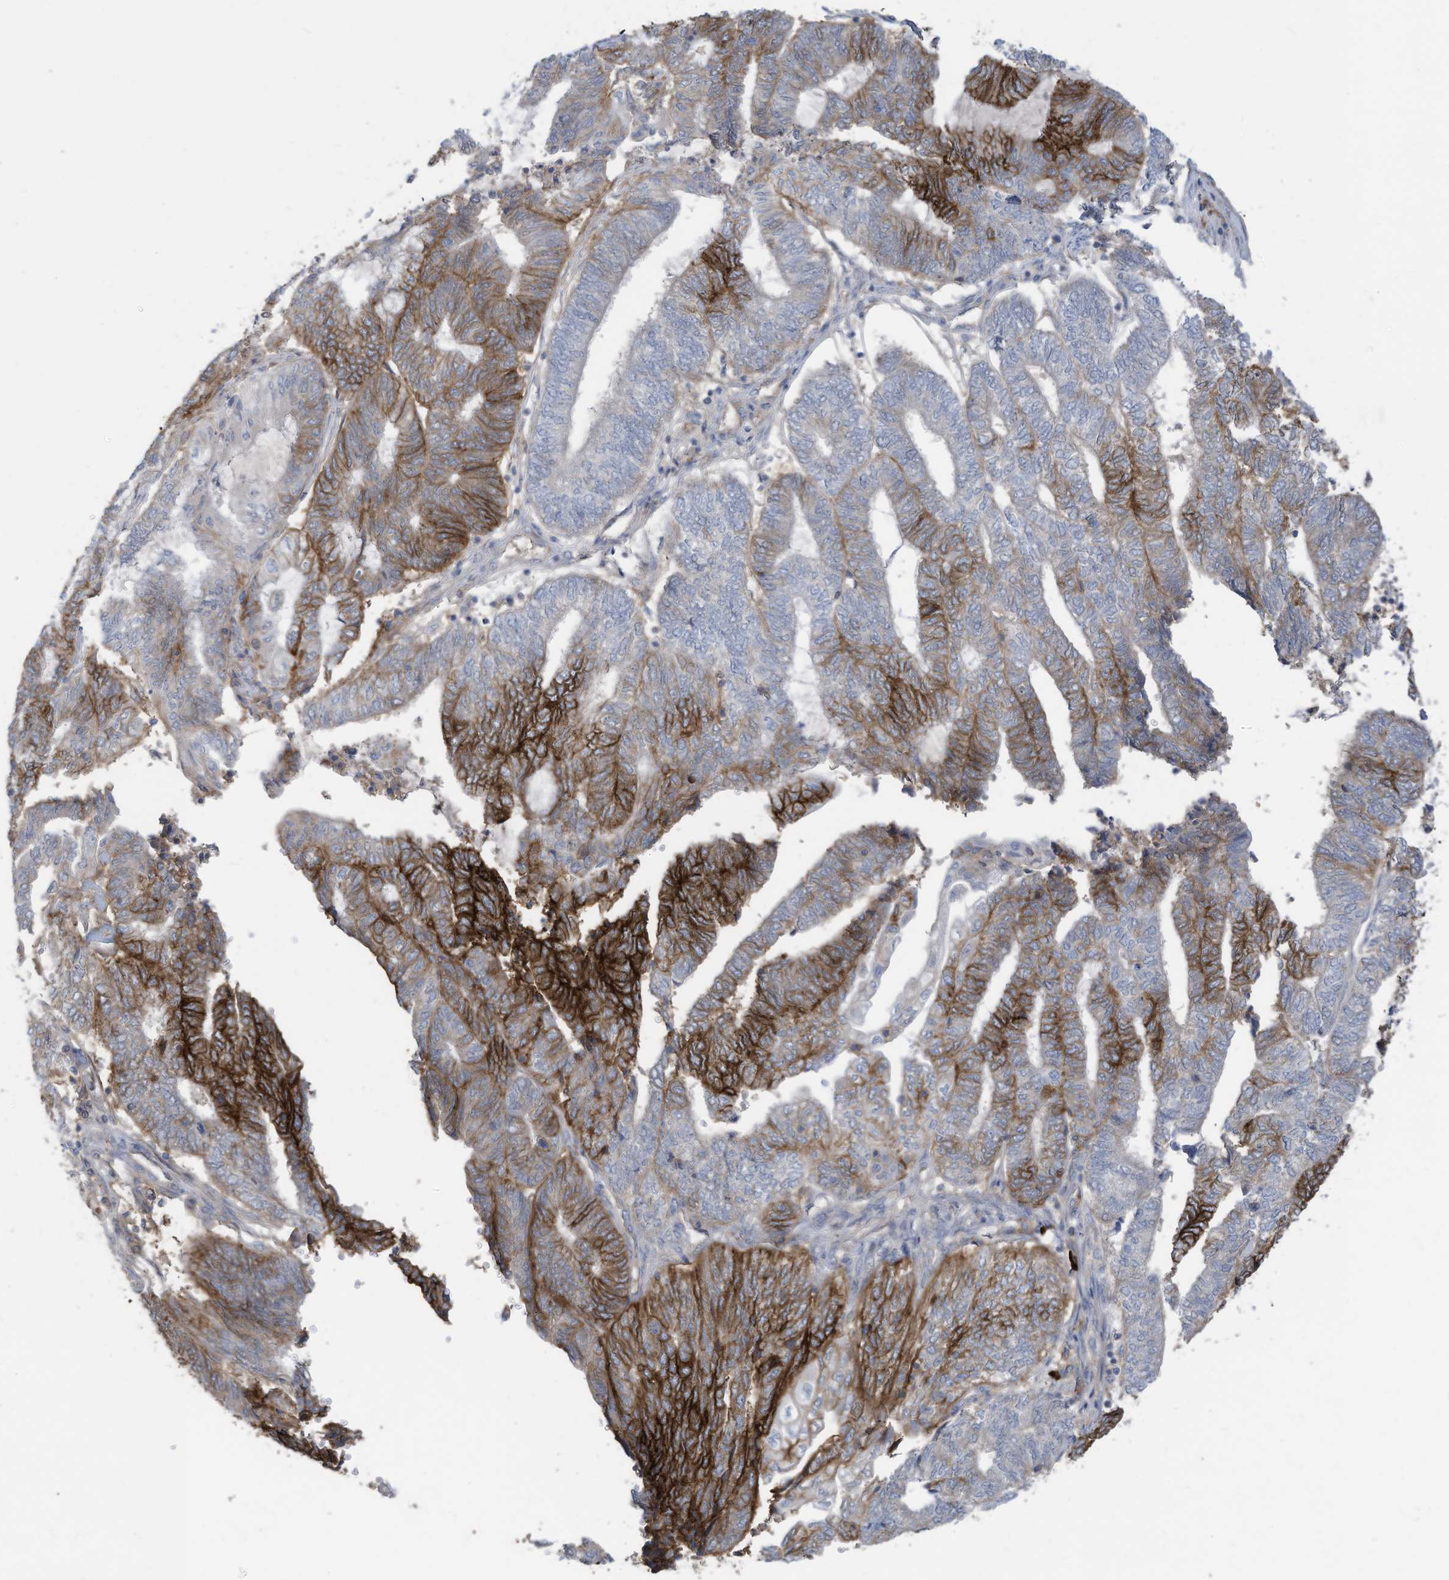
{"staining": {"intensity": "strong", "quantity": "25%-75%", "location": "cytoplasmic/membranous"}, "tissue": "endometrial cancer", "cell_type": "Tumor cells", "image_type": "cancer", "snomed": [{"axis": "morphology", "description": "Adenocarcinoma, NOS"}, {"axis": "topography", "description": "Uterus"}, {"axis": "topography", "description": "Endometrium"}], "caption": "Immunohistochemistry (IHC) image of human endometrial cancer (adenocarcinoma) stained for a protein (brown), which reveals high levels of strong cytoplasmic/membranous staining in approximately 25%-75% of tumor cells.", "gene": "SLC1A5", "patient": {"sex": "female", "age": 70}}